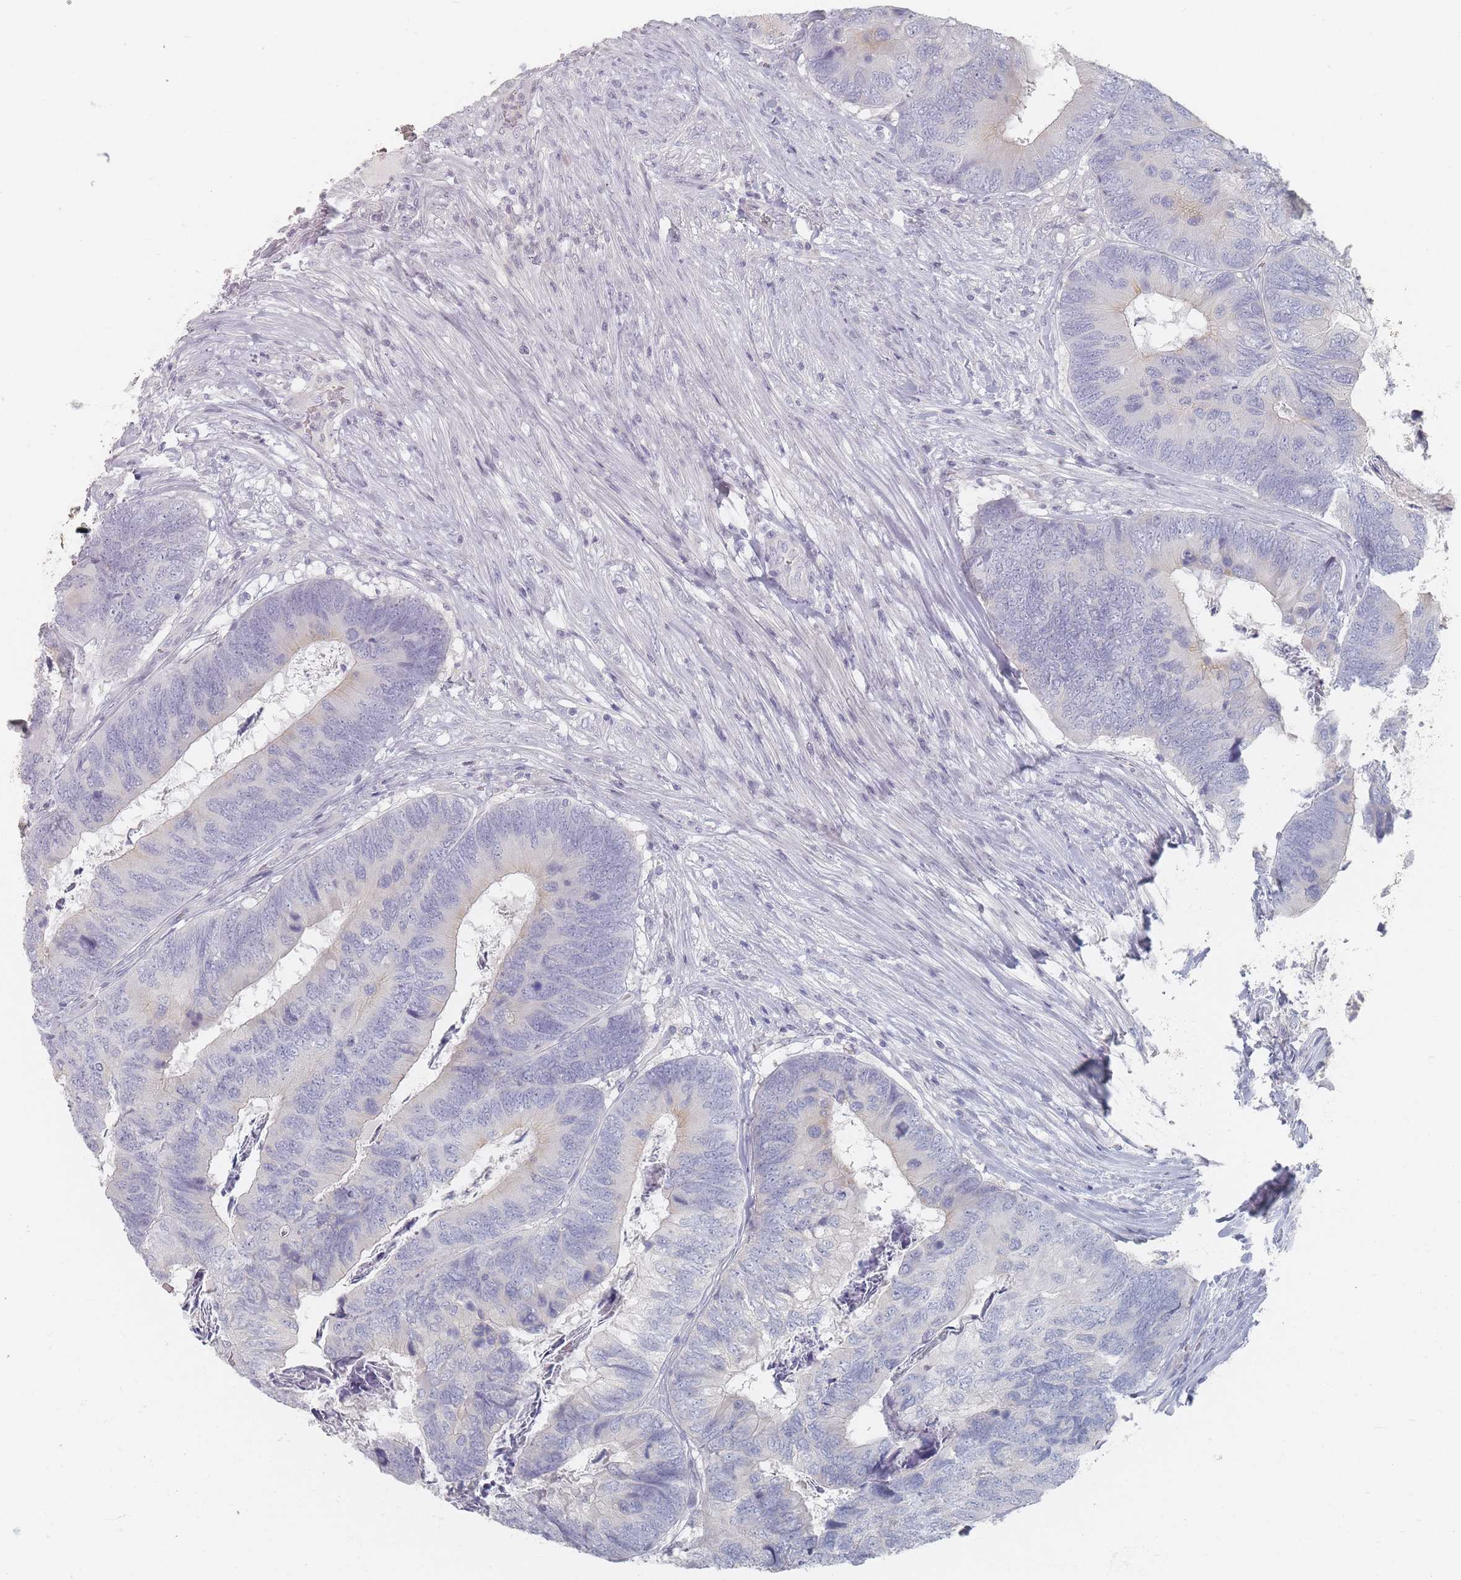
{"staining": {"intensity": "negative", "quantity": "none", "location": "none"}, "tissue": "colorectal cancer", "cell_type": "Tumor cells", "image_type": "cancer", "snomed": [{"axis": "morphology", "description": "Adenocarcinoma, NOS"}, {"axis": "topography", "description": "Colon"}], "caption": "Colorectal cancer (adenocarcinoma) stained for a protein using immunohistochemistry displays no staining tumor cells.", "gene": "CD37", "patient": {"sex": "female", "age": 67}}